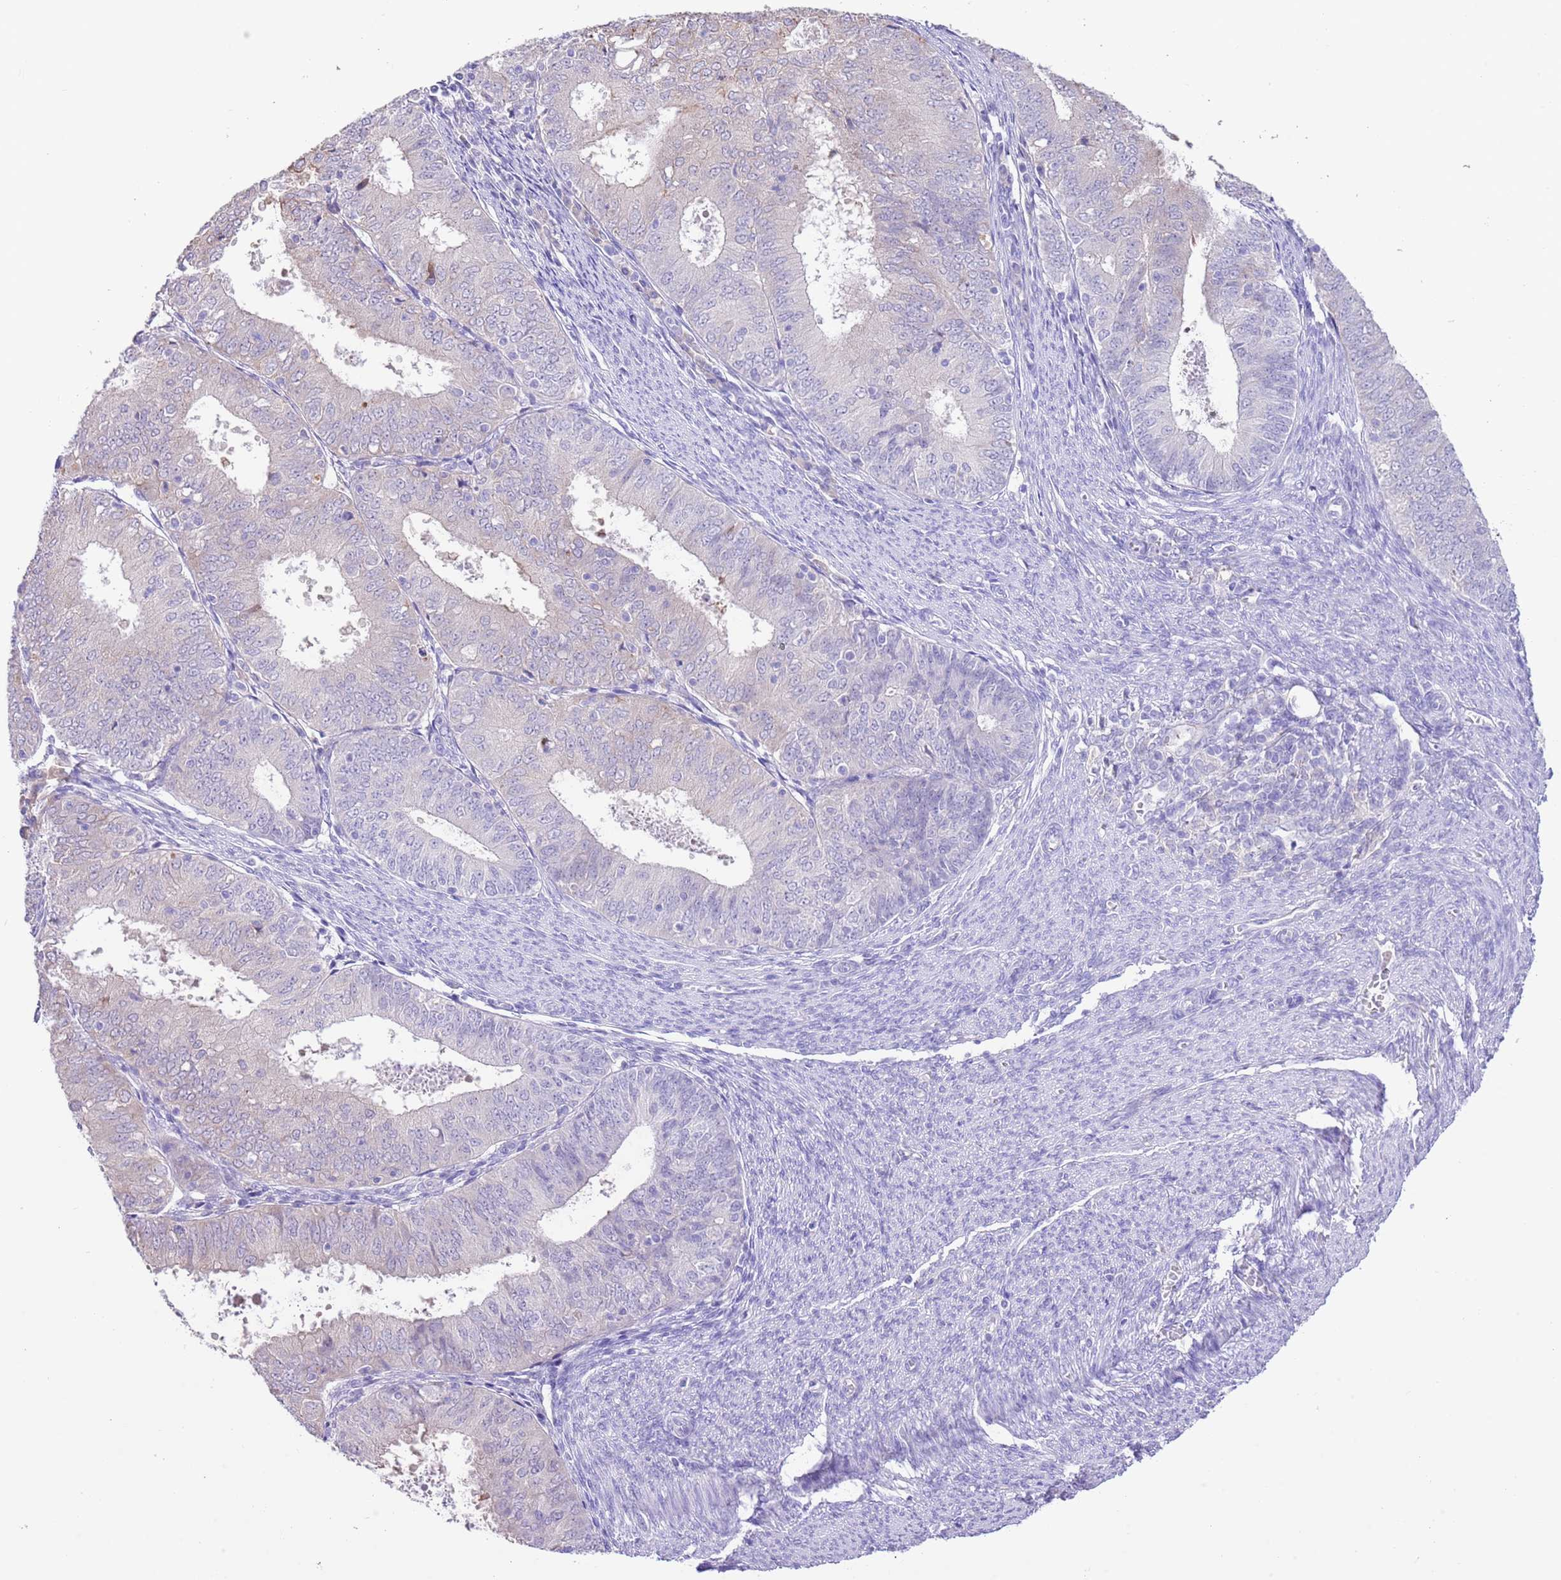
{"staining": {"intensity": "negative", "quantity": "none", "location": "none"}, "tissue": "endometrial cancer", "cell_type": "Tumor cells", "image_type": "cancer", "snomed": [{"axis": "morphology", "description": "Adenocarcinoma, NOS"}, {"axis": "topography", "description": "Endometrium"}], "caption": "DAB immunohistochemical staining of endometrial adenocarcinoma reveals no significant positivity in tumor cells.", "gene": "IGF1", "patient": {"sex": "female", "age": 57}}